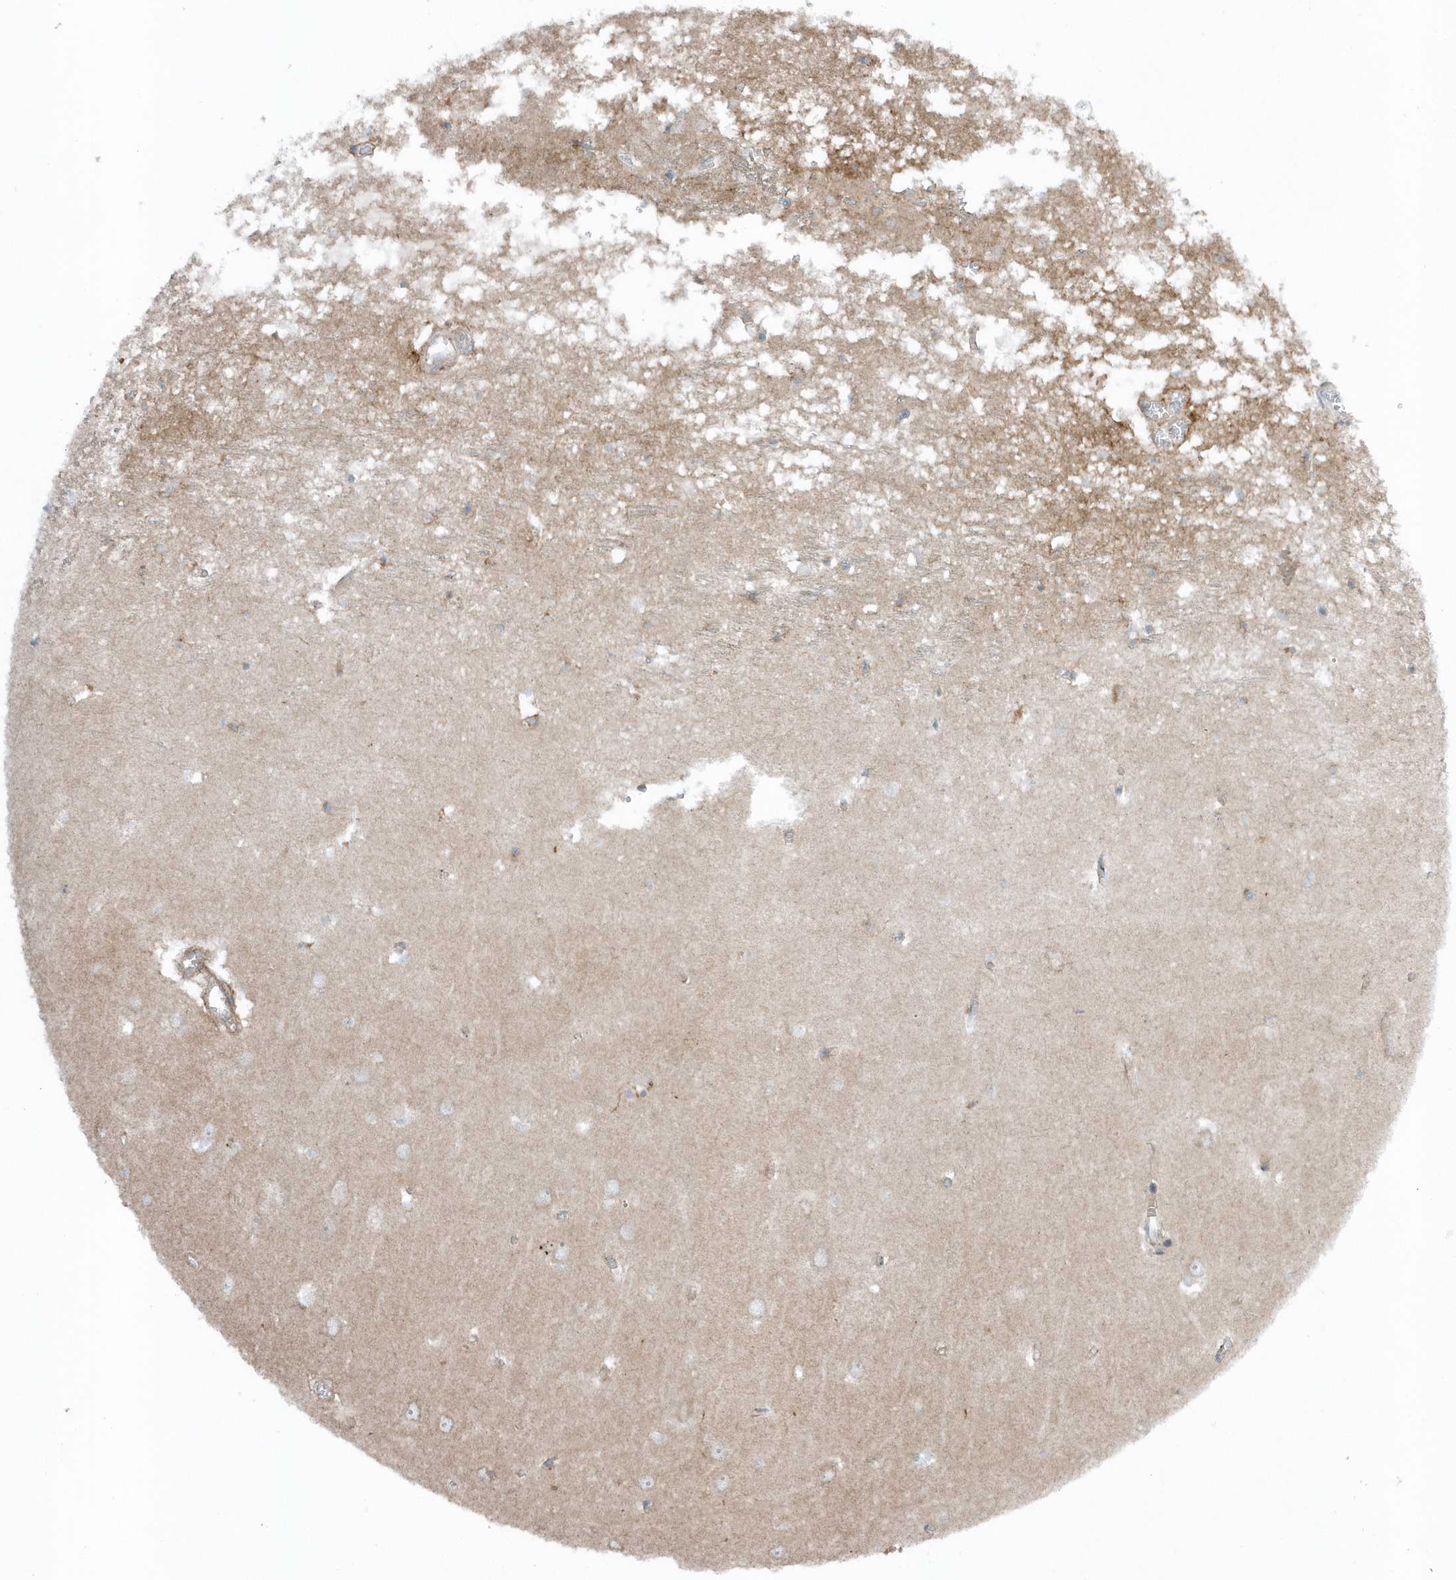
{"staining": {"intensity": "moderate", "quantity": "<25%", "location": "cytoplasmic/membranous"}, "tissue": "hippocampus", "cell_type": "Glial cells", "image_type": "normal", "snomed": [{"axis": "morphology", "description": "Normal tissue, NOS"}, {"axis": "topography", "description": "Hippocampus"}], "caption": "This is a micrograph of immunohistochemistry (IHC) staining of normal hippocampus, which shows moderate staining in the cytoplasmic/membranous of glial cells.", "gene": "SLC38A2", "patient": {"sex": "male", "age": 70}}